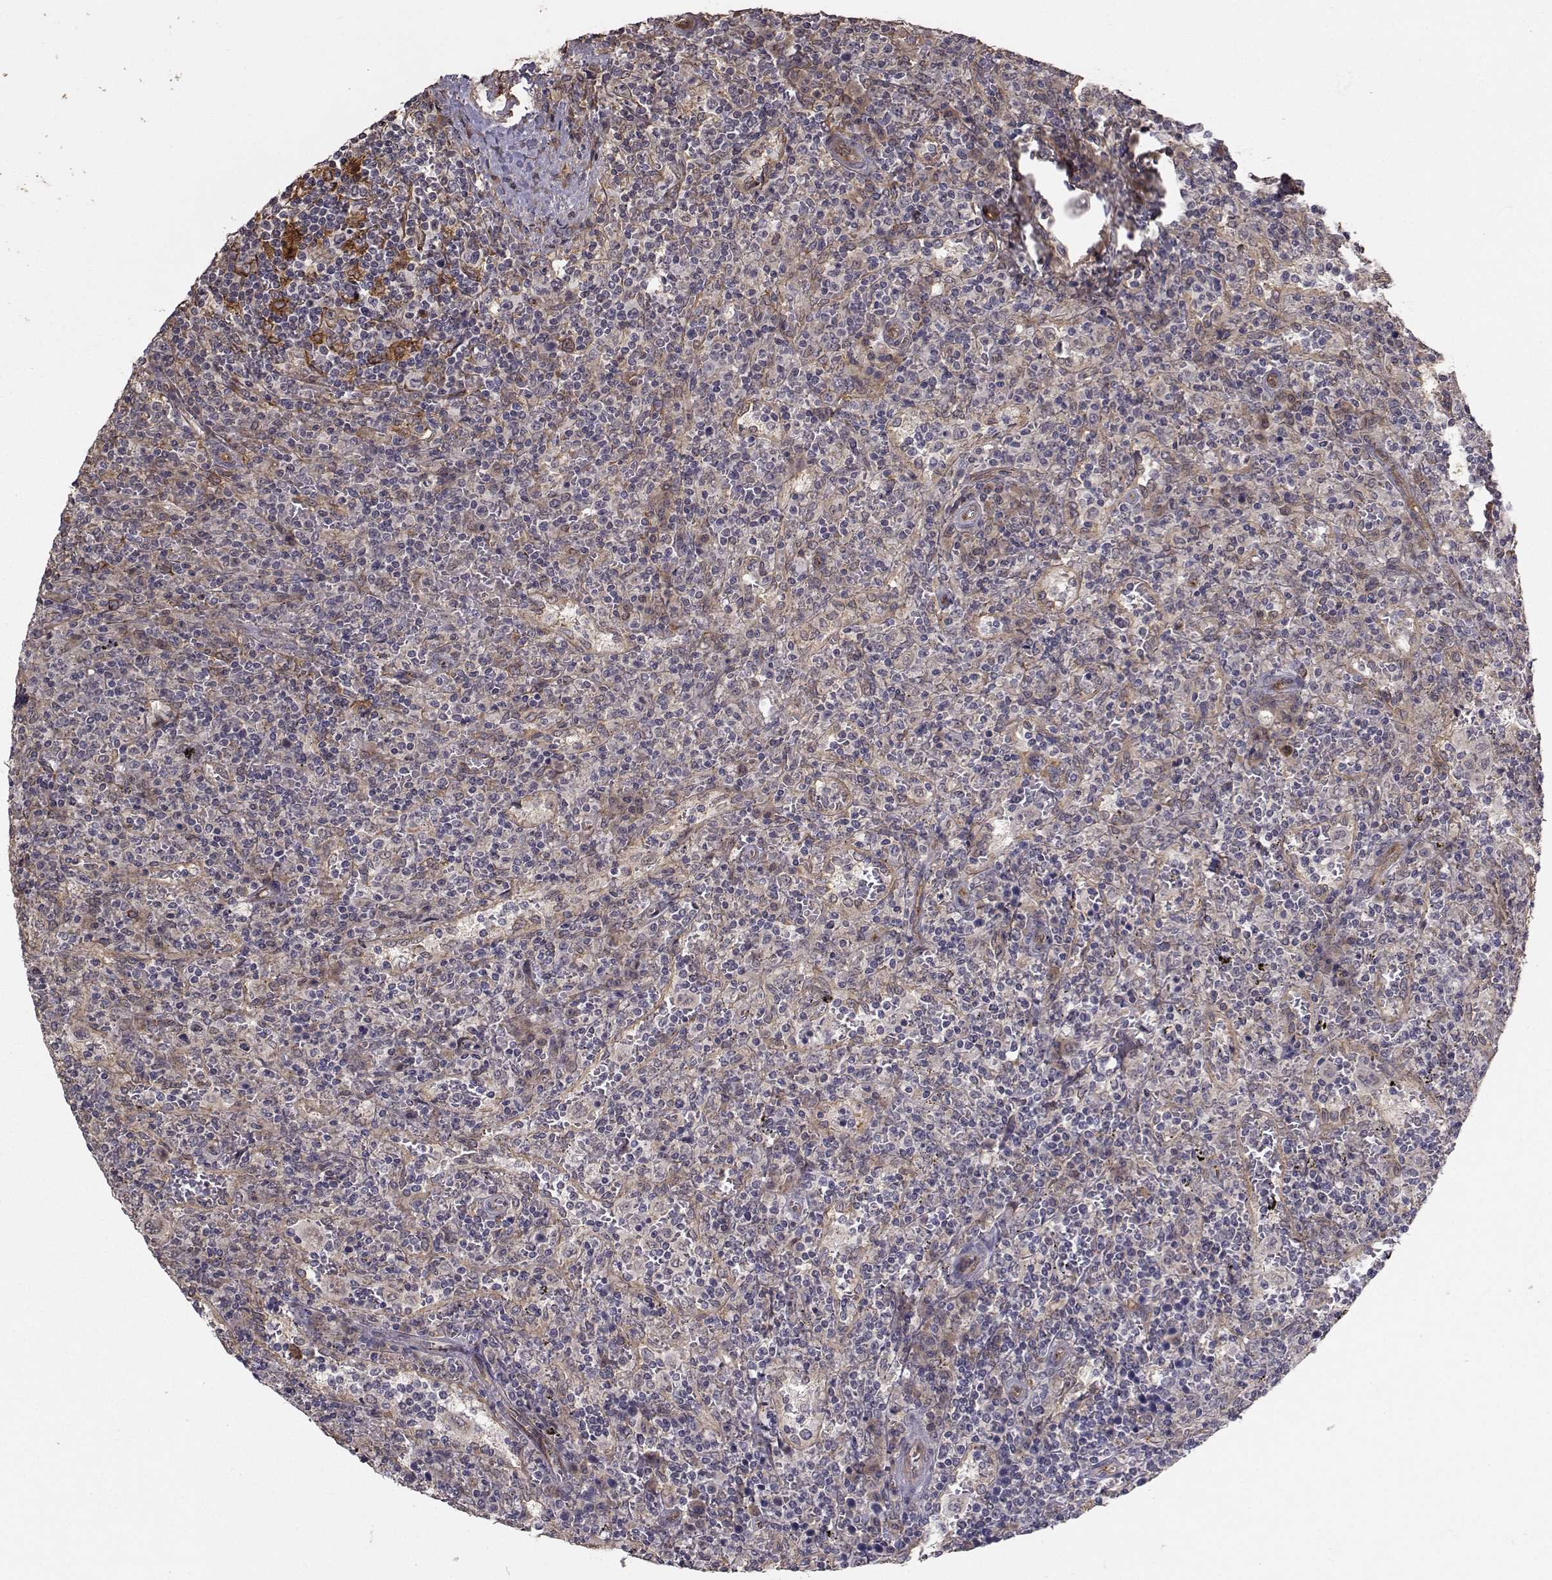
{"staining": {"intensity": "weak", "quantity": ">75%", "location": "cytoplasmic/membranous"}, "tissue": "lymphoma", "cell_type": "Tumor cells", "image_type": "cancer", "snomed": [{"axis": "morphology", "description": "Malignant lymphoma, non-Hodgkin's type, Low grade"}, {"axis": "topography", "description": "Spleen"}], "caption": "Approximately >75% of tumor cells in lymphoma demonstrate weak cytoplasmic/membranous protein expression as visualized by brown immunohistochemical staining.", "gene": "TRIP10", "patient": {"sex": "male", "age": 62}}